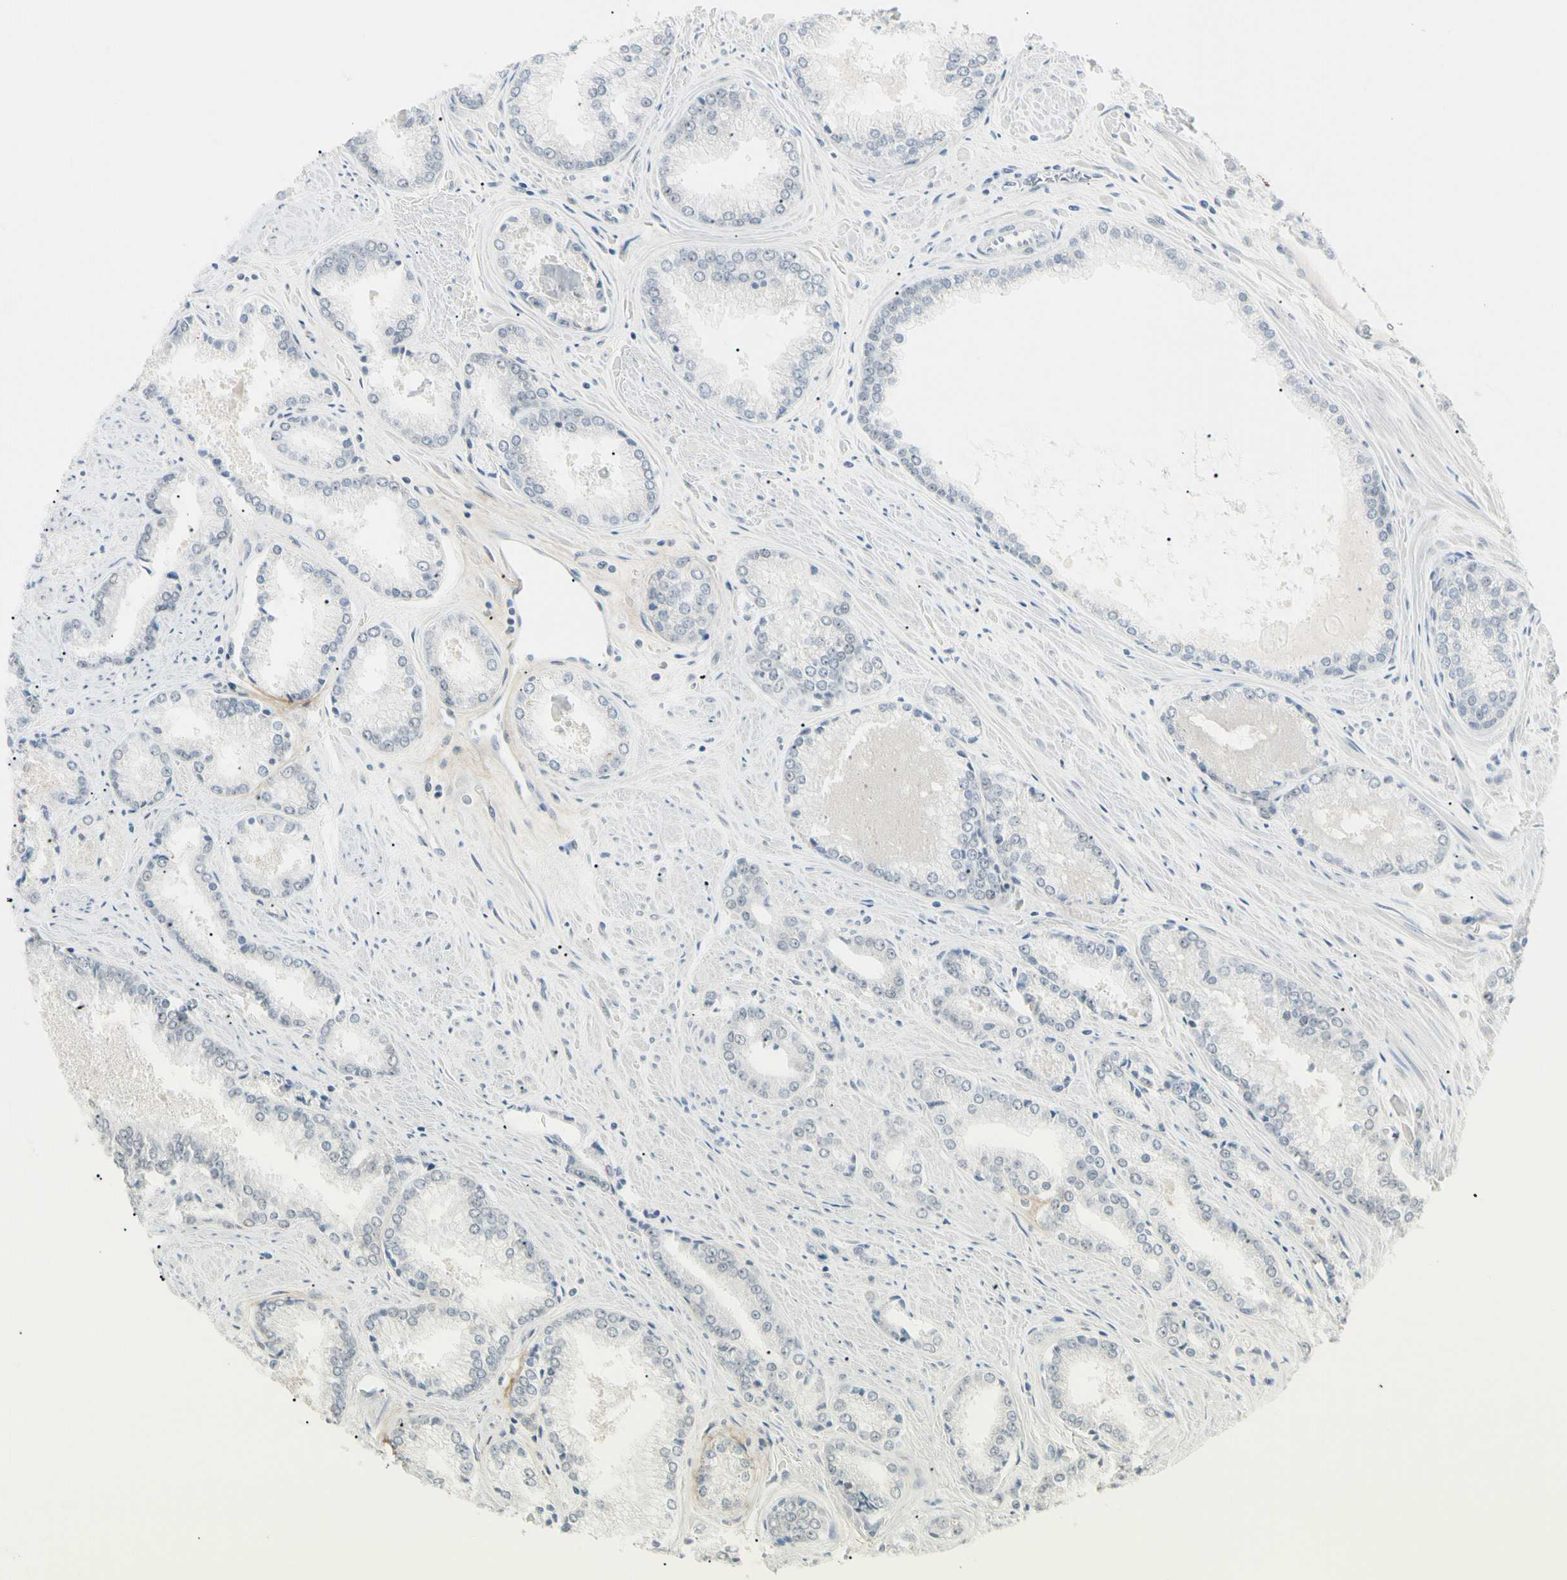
{"staining": {"intensity": "negative", "quantity": "none", "location": "none"}, "tissue": "prostate cancer", "cell_type": "Tumor cells", "image_type": "cancer", "snomed": [{"axis": "morphology", "description": "Adenocarcinoma, Low grade"}, {"axis": "topography", "description": "Prostate"}], "caption": "IHC image of neoplastic tissue: human prostate cancer (low-grade adenocarcinoma) stained with DAB shows no significant protein expression in tumor cells.", "gene": "ASPN", "patient": {"sex": "male", "age": 64}}